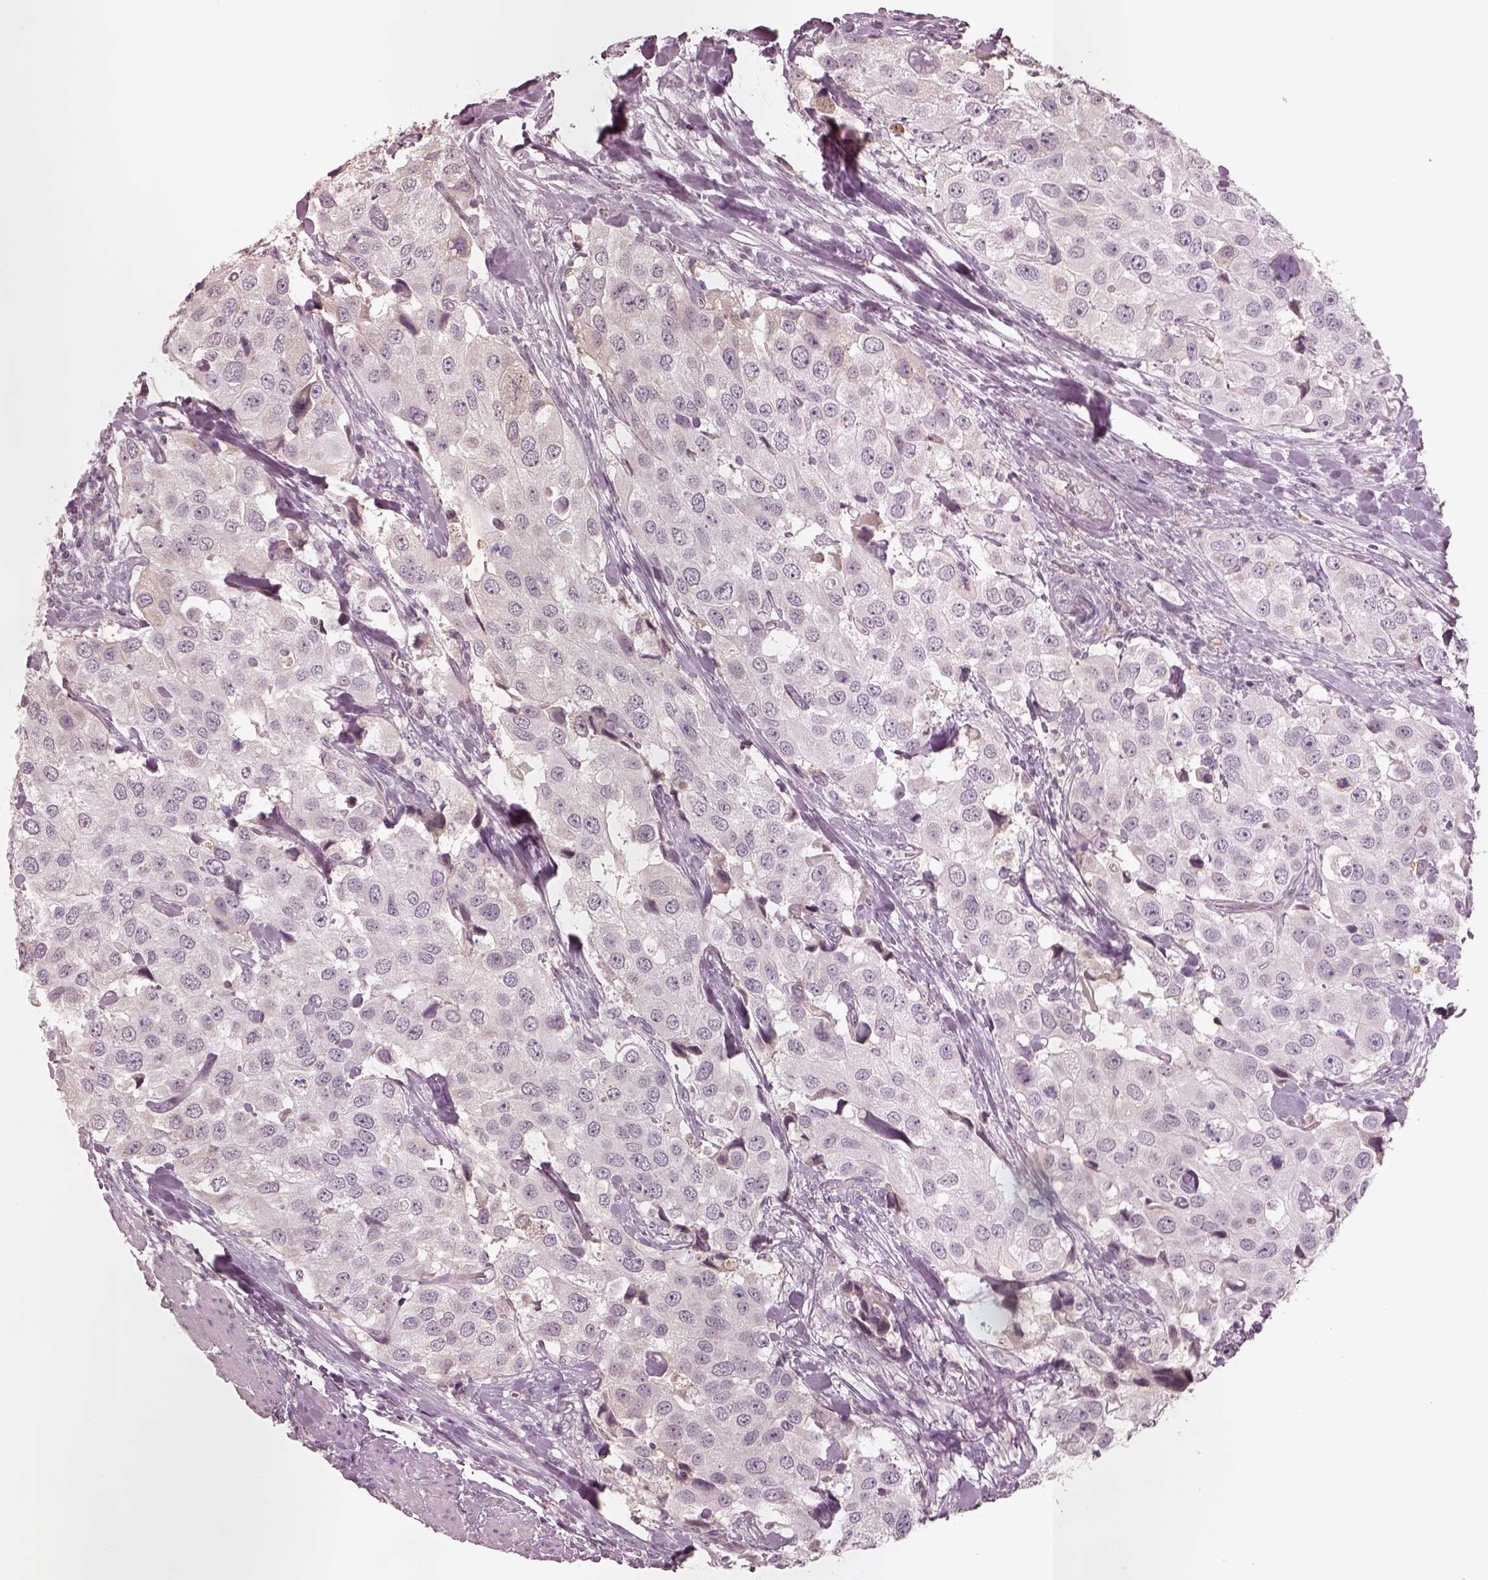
{"staining": {"intensity": "negative", "quantity": "none", "location": "none"}, "tissue": "urothelial cancer", "cell_type": "Tumor cells", "image_type": "cancer", "snomed": [{"axis": "morphology", "description": "Urothelial carcinoma, High grade"}, {"axis": "topography", "description": "Urinary bladder"}], "caption": "This is an immunohistochemistry photomicrograph of urothelial carcinoma (high-grade). There is no positivity in tumor cells.", "gene": "TLX3", "patient": {"sex": "female", "age": 64}}